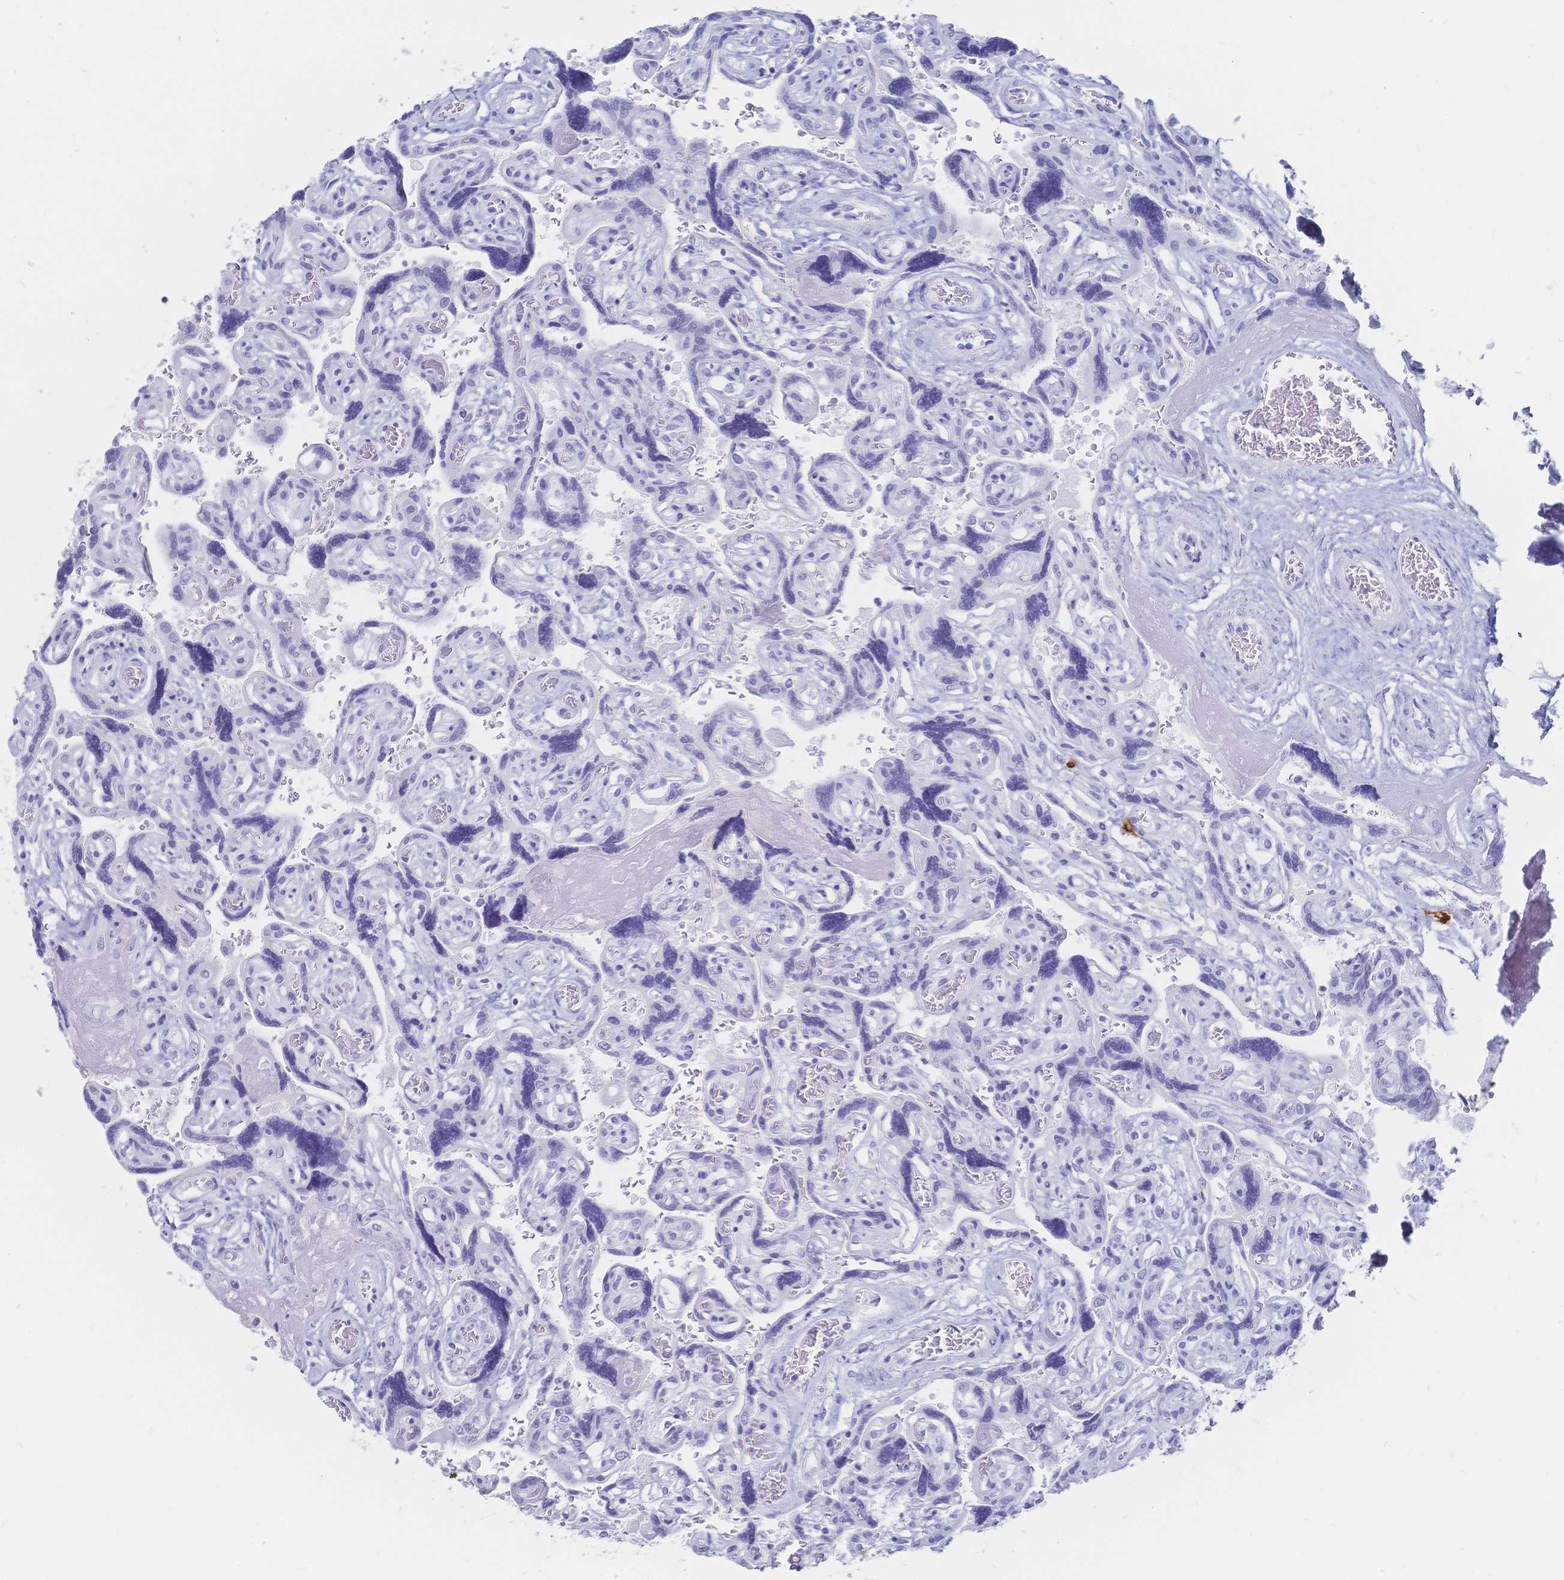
{"staining": {"intensity": "negative", "quantity": "none", "location": "none"}, "tissue": "placenta", "cell_type": "Decidual cells", "image_type": "normal", "snomed": [{"axis": "morphology", "description": "Normal tissue, NOS"}, {"axis": "topography", "description": "Placenta"}], "caption": "The IHC photomicrograph has no significant staining in decidual cells of placenta.", "gene": "IL2RB", "patient": {"sex": "female", "age": 32}}